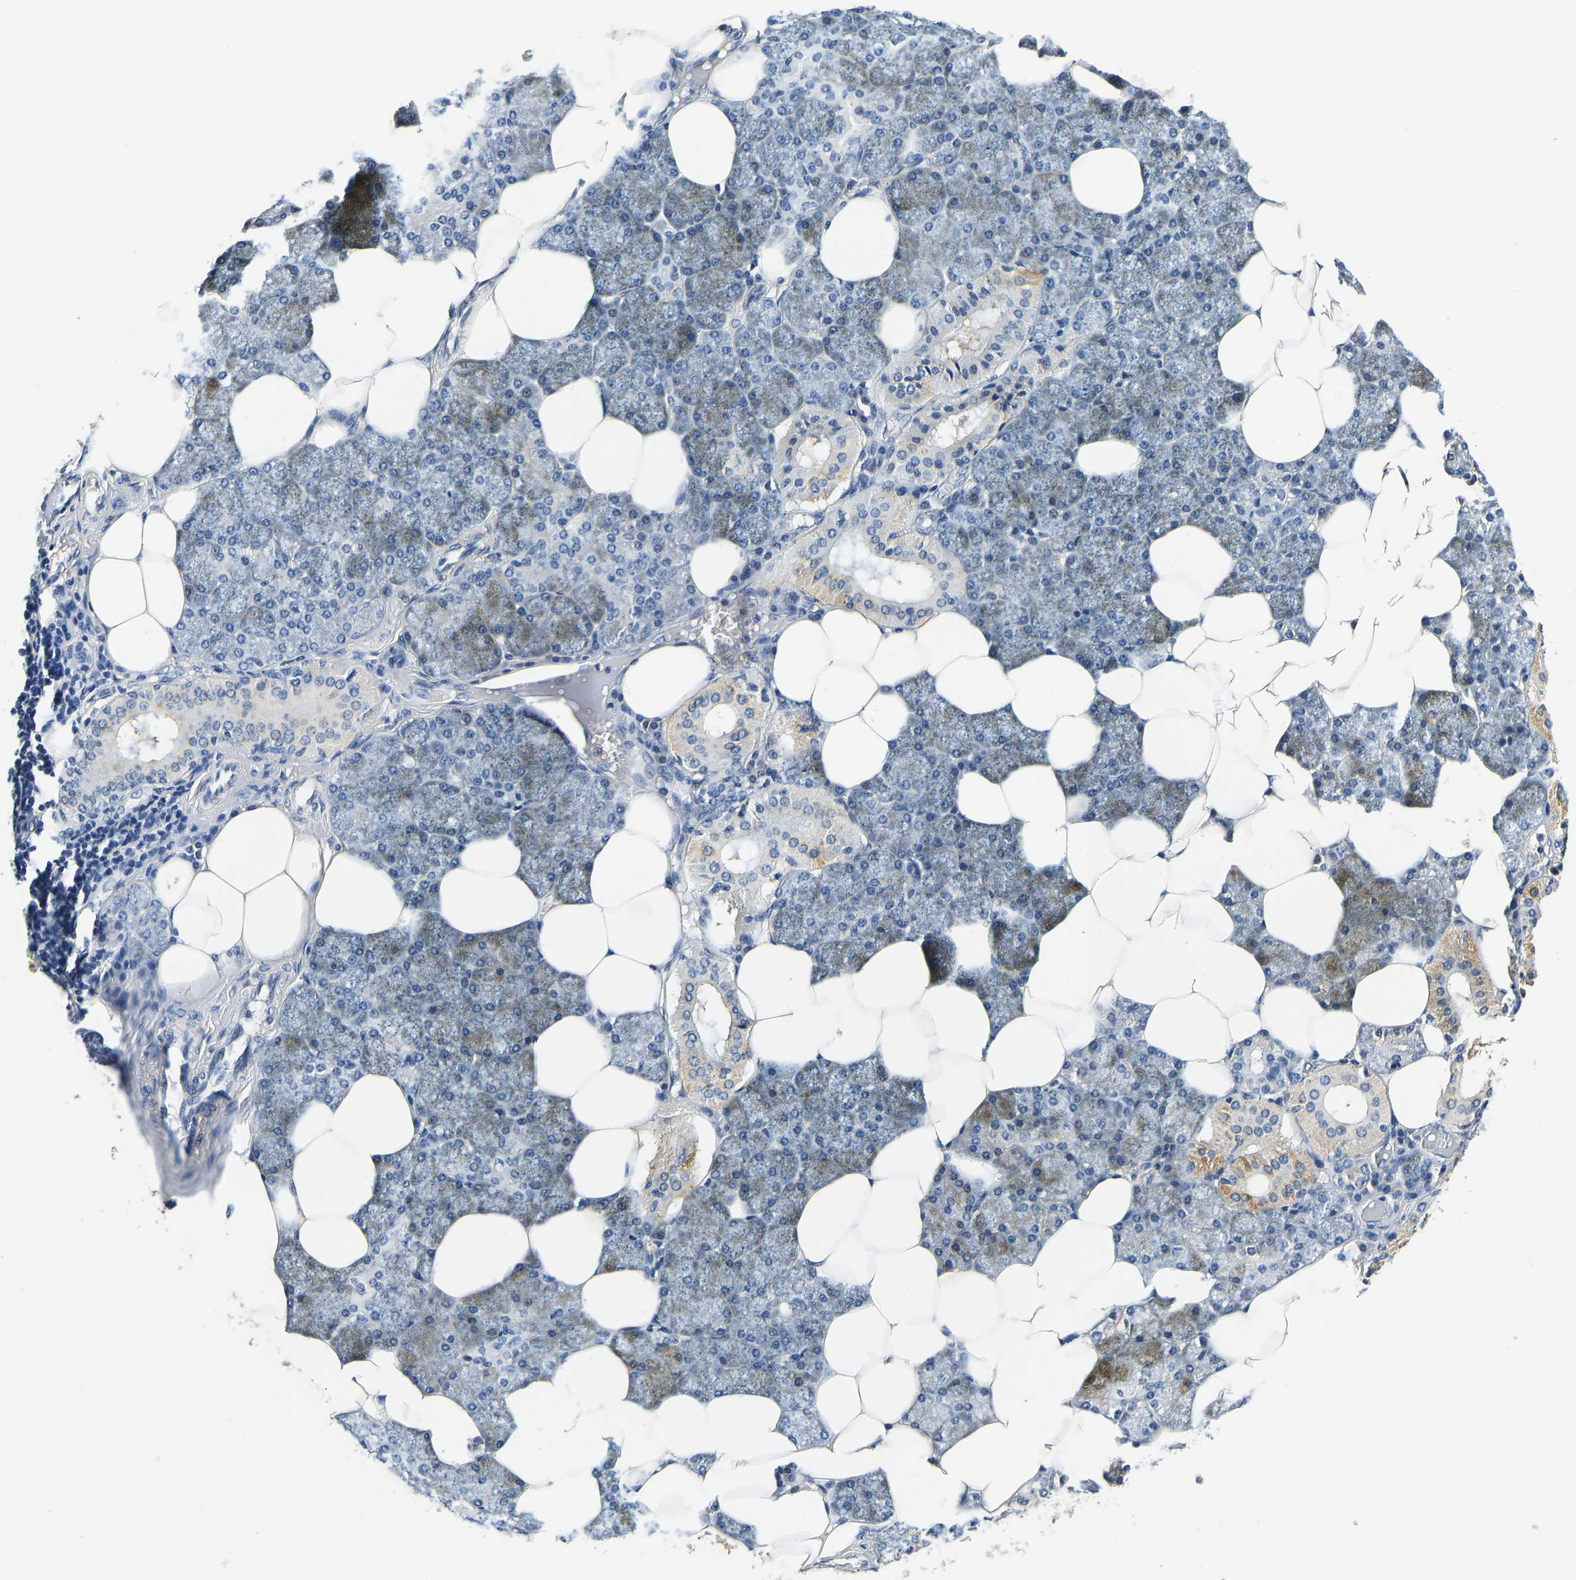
{"staining": {"intensity": "moderate", "quantity": "<25%", "location": "cytoplasmic/membranous"}, "tissue": "salivary gland", "cell_type": "Glandular cells", "image_type": "normal", "snomed": [{"axis": "morphology", "description": "Normal tissue, NOS"}, {"axis": "topography", "description": "Salivary gland"}], "caption": "Immunohistochemical staining of normal salivary gland demonstrates low levels of moderate cytoplasmic/membranous positivity in about <25% of glandular cells. (Stains: DAB in brown, nuclei in blue, Microscopy: brightfield microscopy at high magnification).", "gene": "RESF1", "patient": {"sex": "male", "age": 62}}